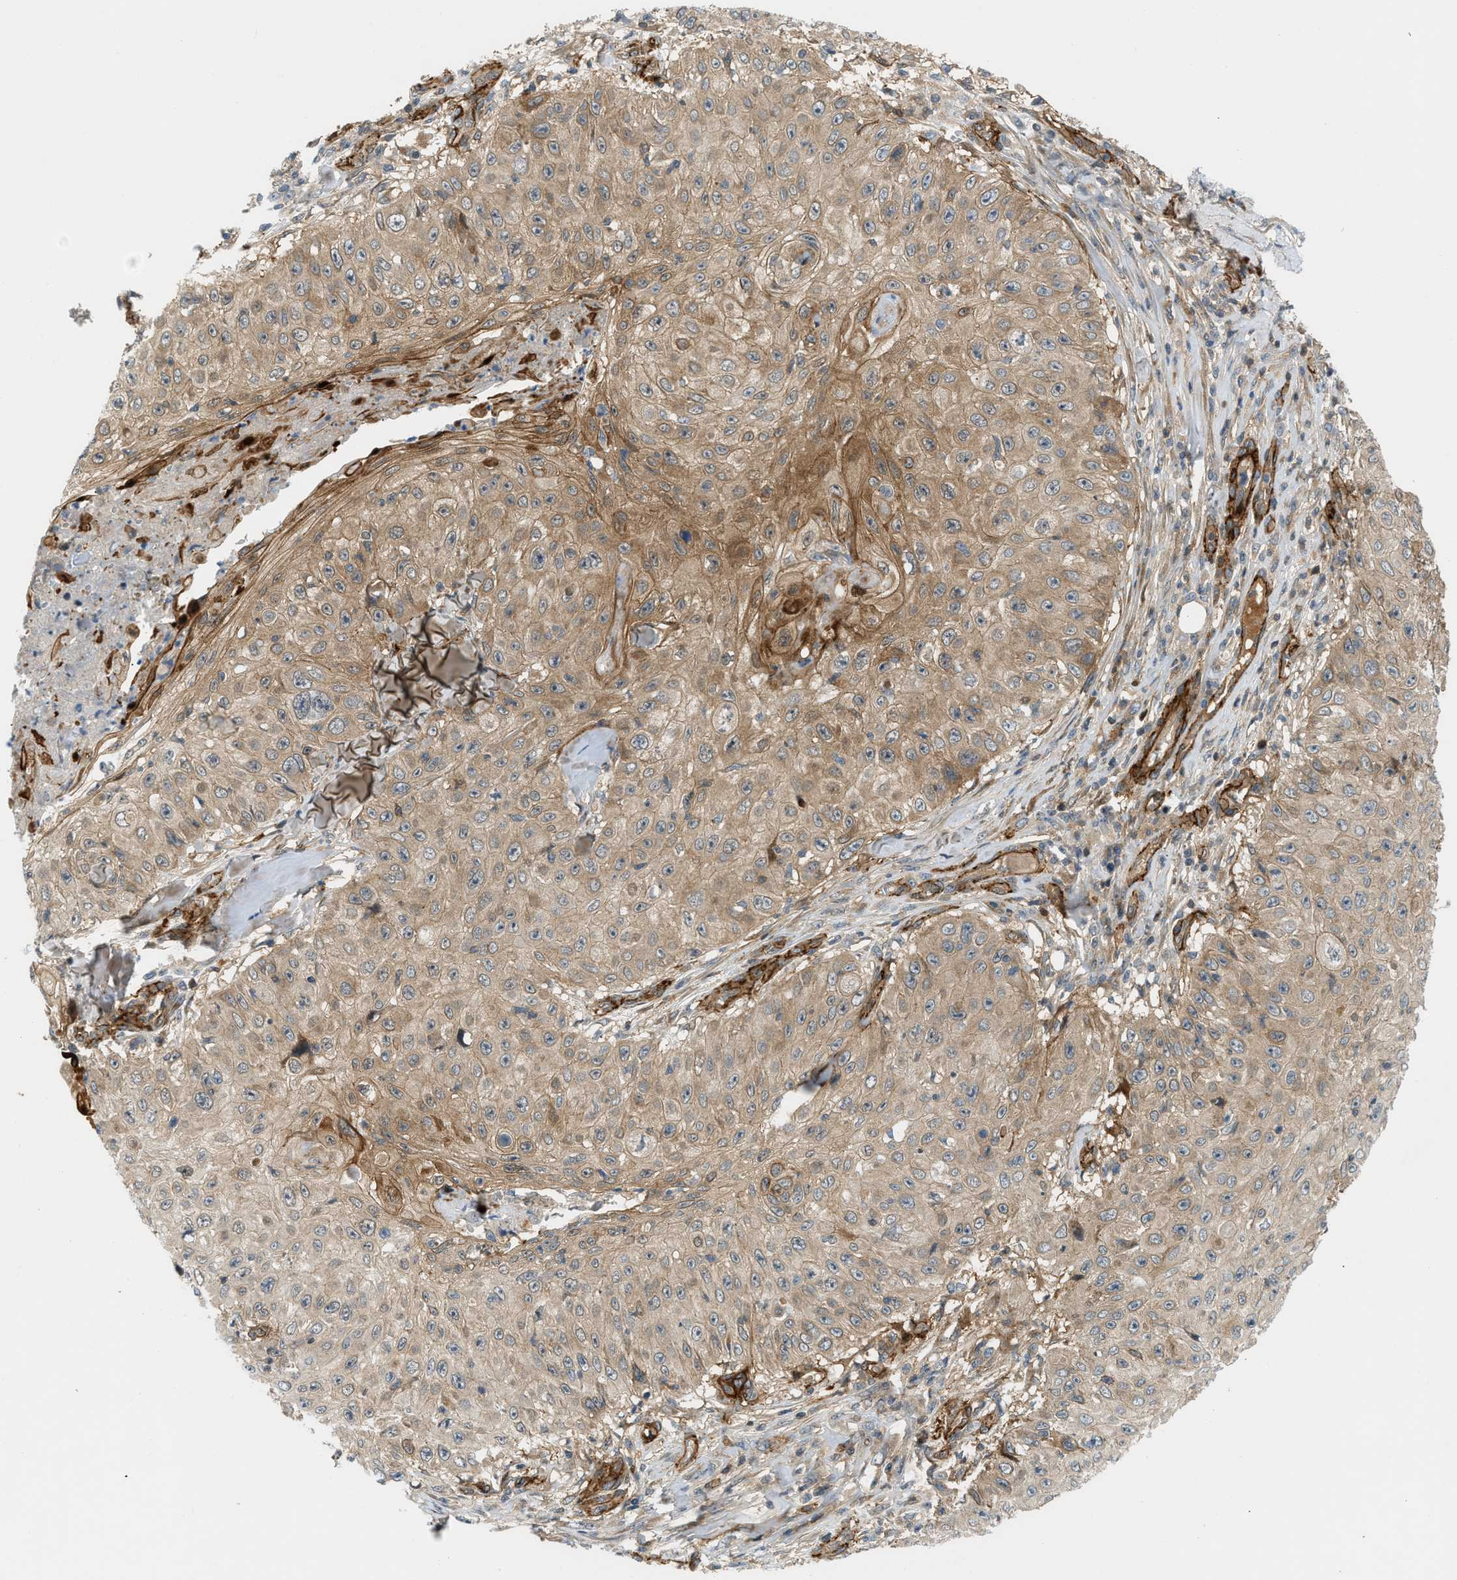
{"staining": {"intensity": "moderate", "quantity": ">75%", "location": "cytoplasmic/membranous"}, "tissue": "skin cancer", "cell_type": "Tumor cells", "image_type": "cancer", "snomed": [{"axis": "morphology", "description": "Squamous cell carcinoma, NOS"}, {"axis": "topography", "description": "Skin"}], "caption": "Immunohistochemical staining of skin cancer (squamous cell carcinoma) displays moderate cytoplasmic/membranous protein positivity in about >75% of tumor cells.", "gene": "EDNRA", "patient": {"sex": "male", "age": 86}}